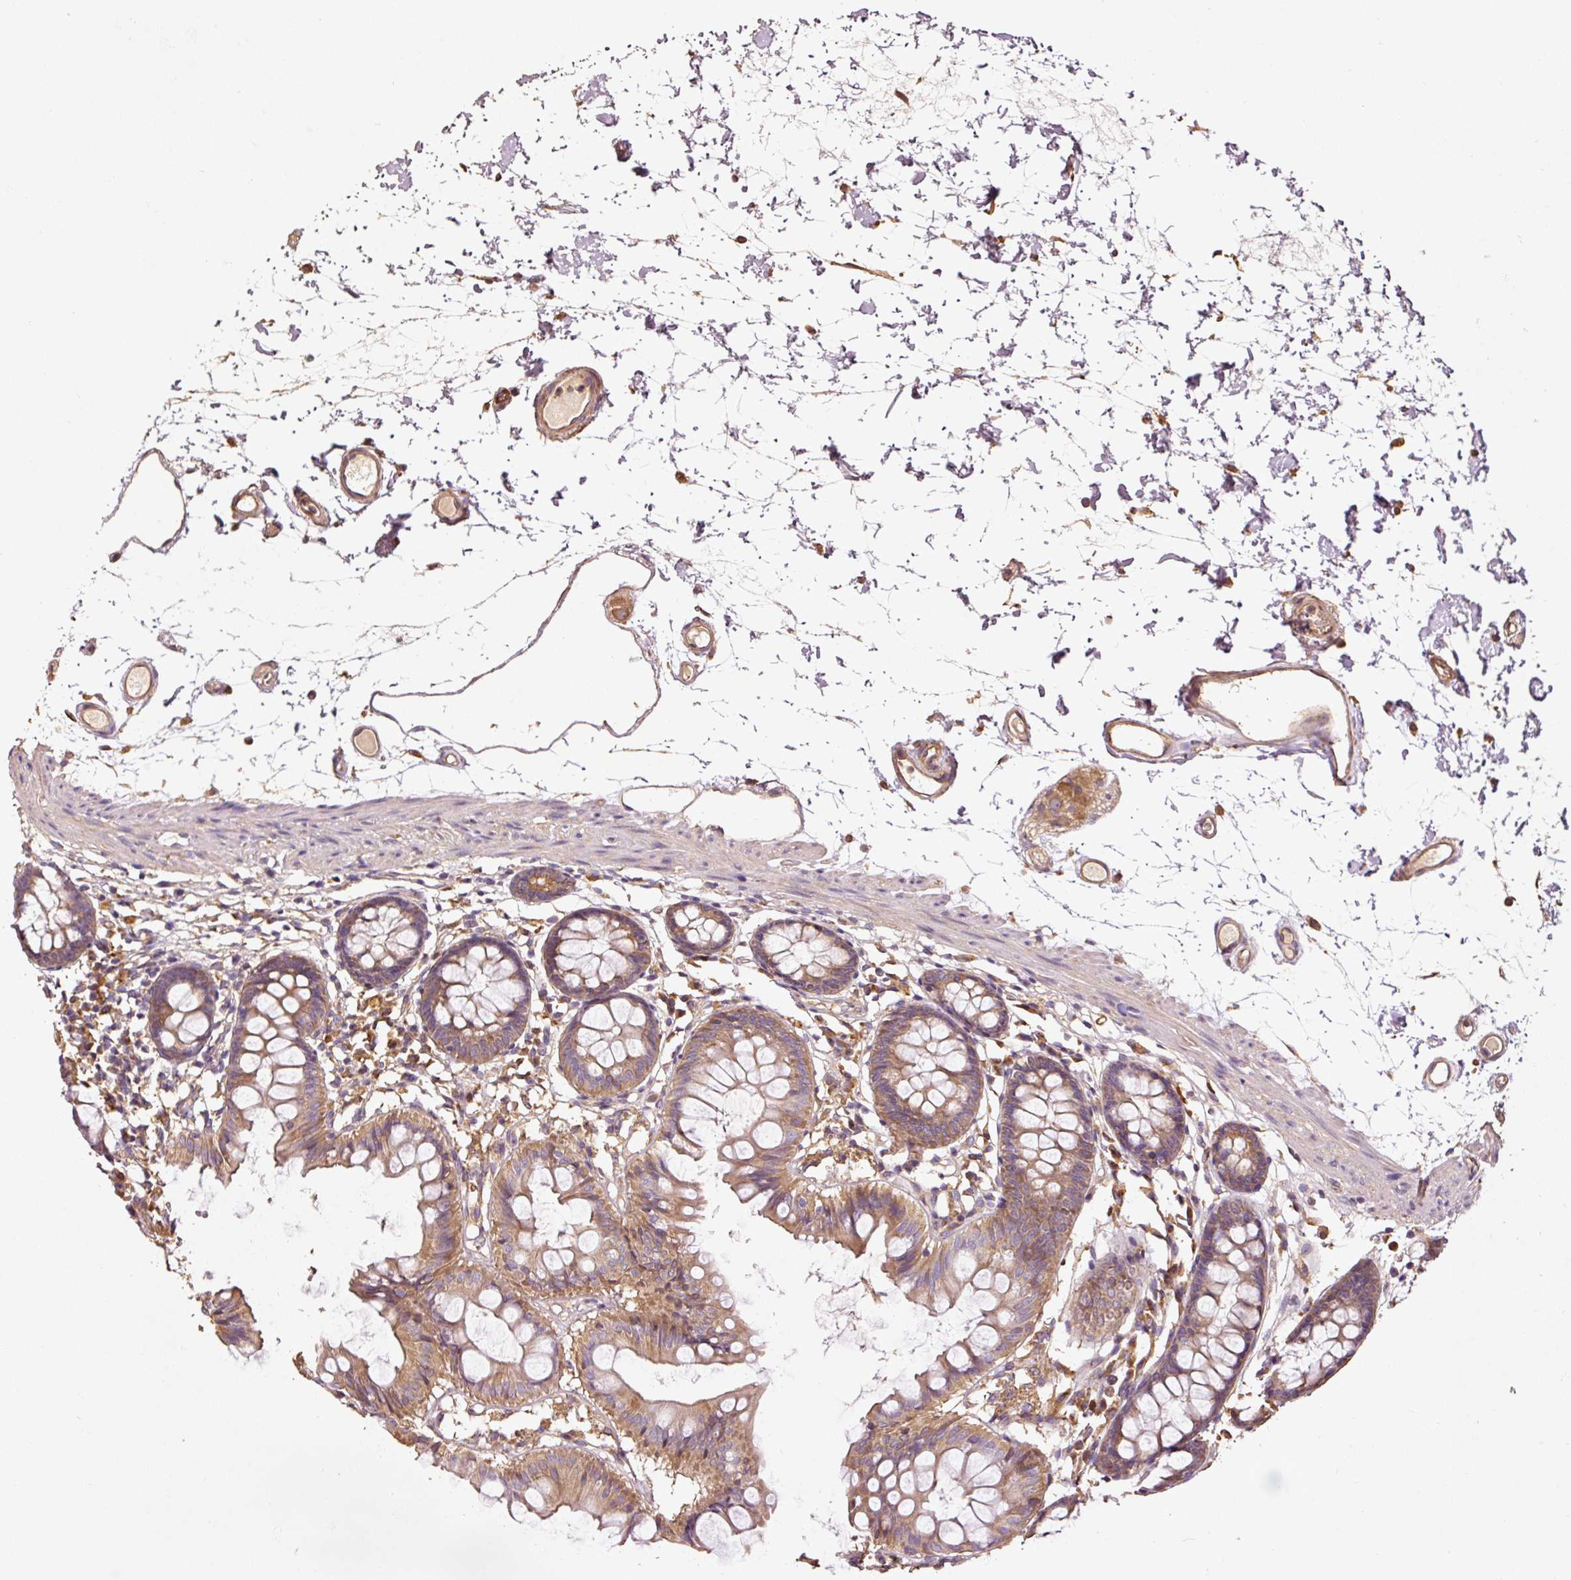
{"staining": {"intensity": "moderate", "quantity": ">75%", "location": "cytoplasmic/membranous"}, "tissue": "colon", "cell_type": "Endothelial cells", "image_type": "normal", "snomed": [{"axis": "morphology", "description": "Normal tissue, NOS"}, {"axis": "topography", "description": "Colon"}], "caption": "A photomicrograph of colon stained for a protein exhibits moderate cytoplasmic/membranous brown staining in endothelial cells.", "gene": "EFHC1", "patient": {"sex": "female", "age": 84}}